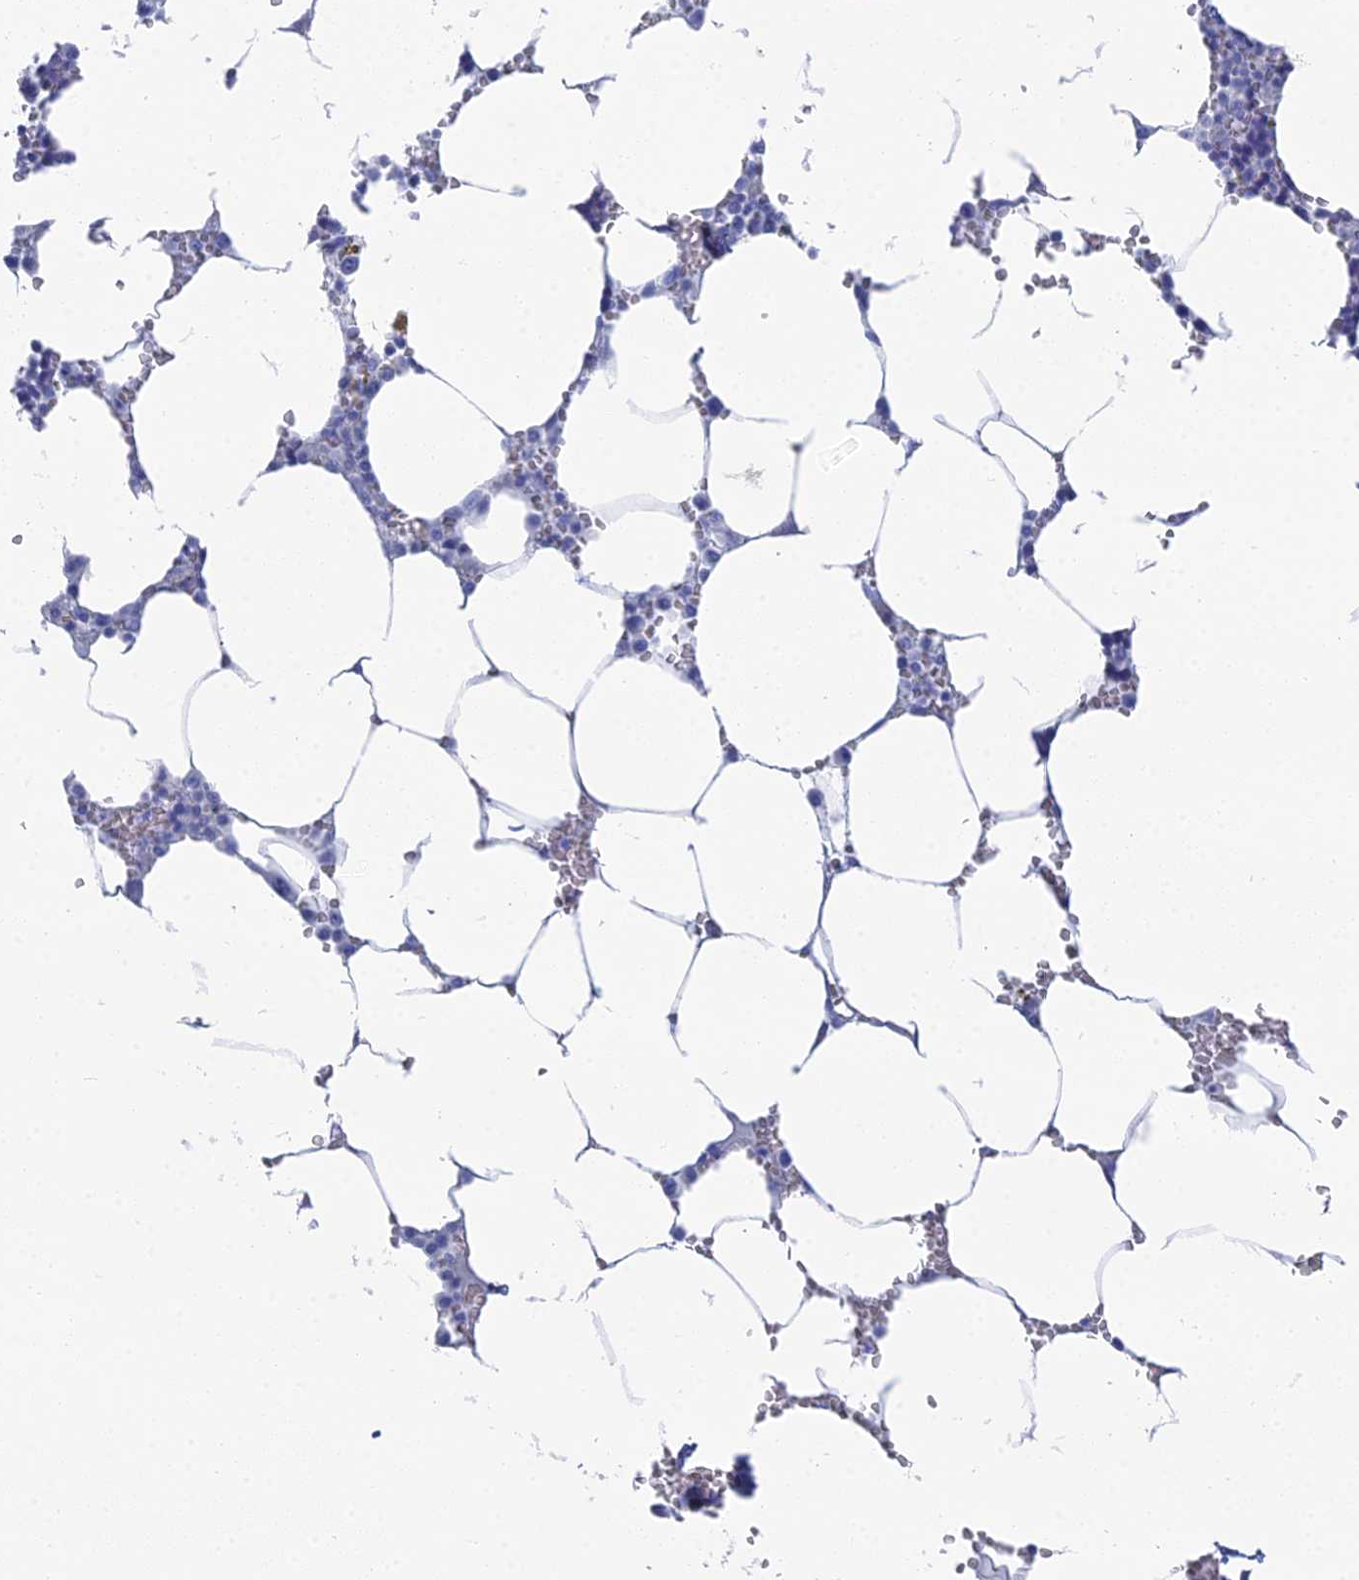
{"staining": {"intensity": "negative", "quantity": "none", "location": "none"}, "tissue": "bone marrow", "cell_type": "Hematopoietic cells", "image_type": "normal", "snomed": [{"axis": "morphology", "description": "Normal tissue, NOS"}, {"axis": "topography", "description": "Bone marrow"}], "caption": "An IHC image of unremarkable bone marrow is shown. There is no staining in hematopoietic cells of bone marrow. (Stains: DAB IHC with hematoxylin counter stain, Microscopy: brightfield microscopy at high magnification).", "gene": "ENPP3", "patient": {"sex": "male", "age": 70}}